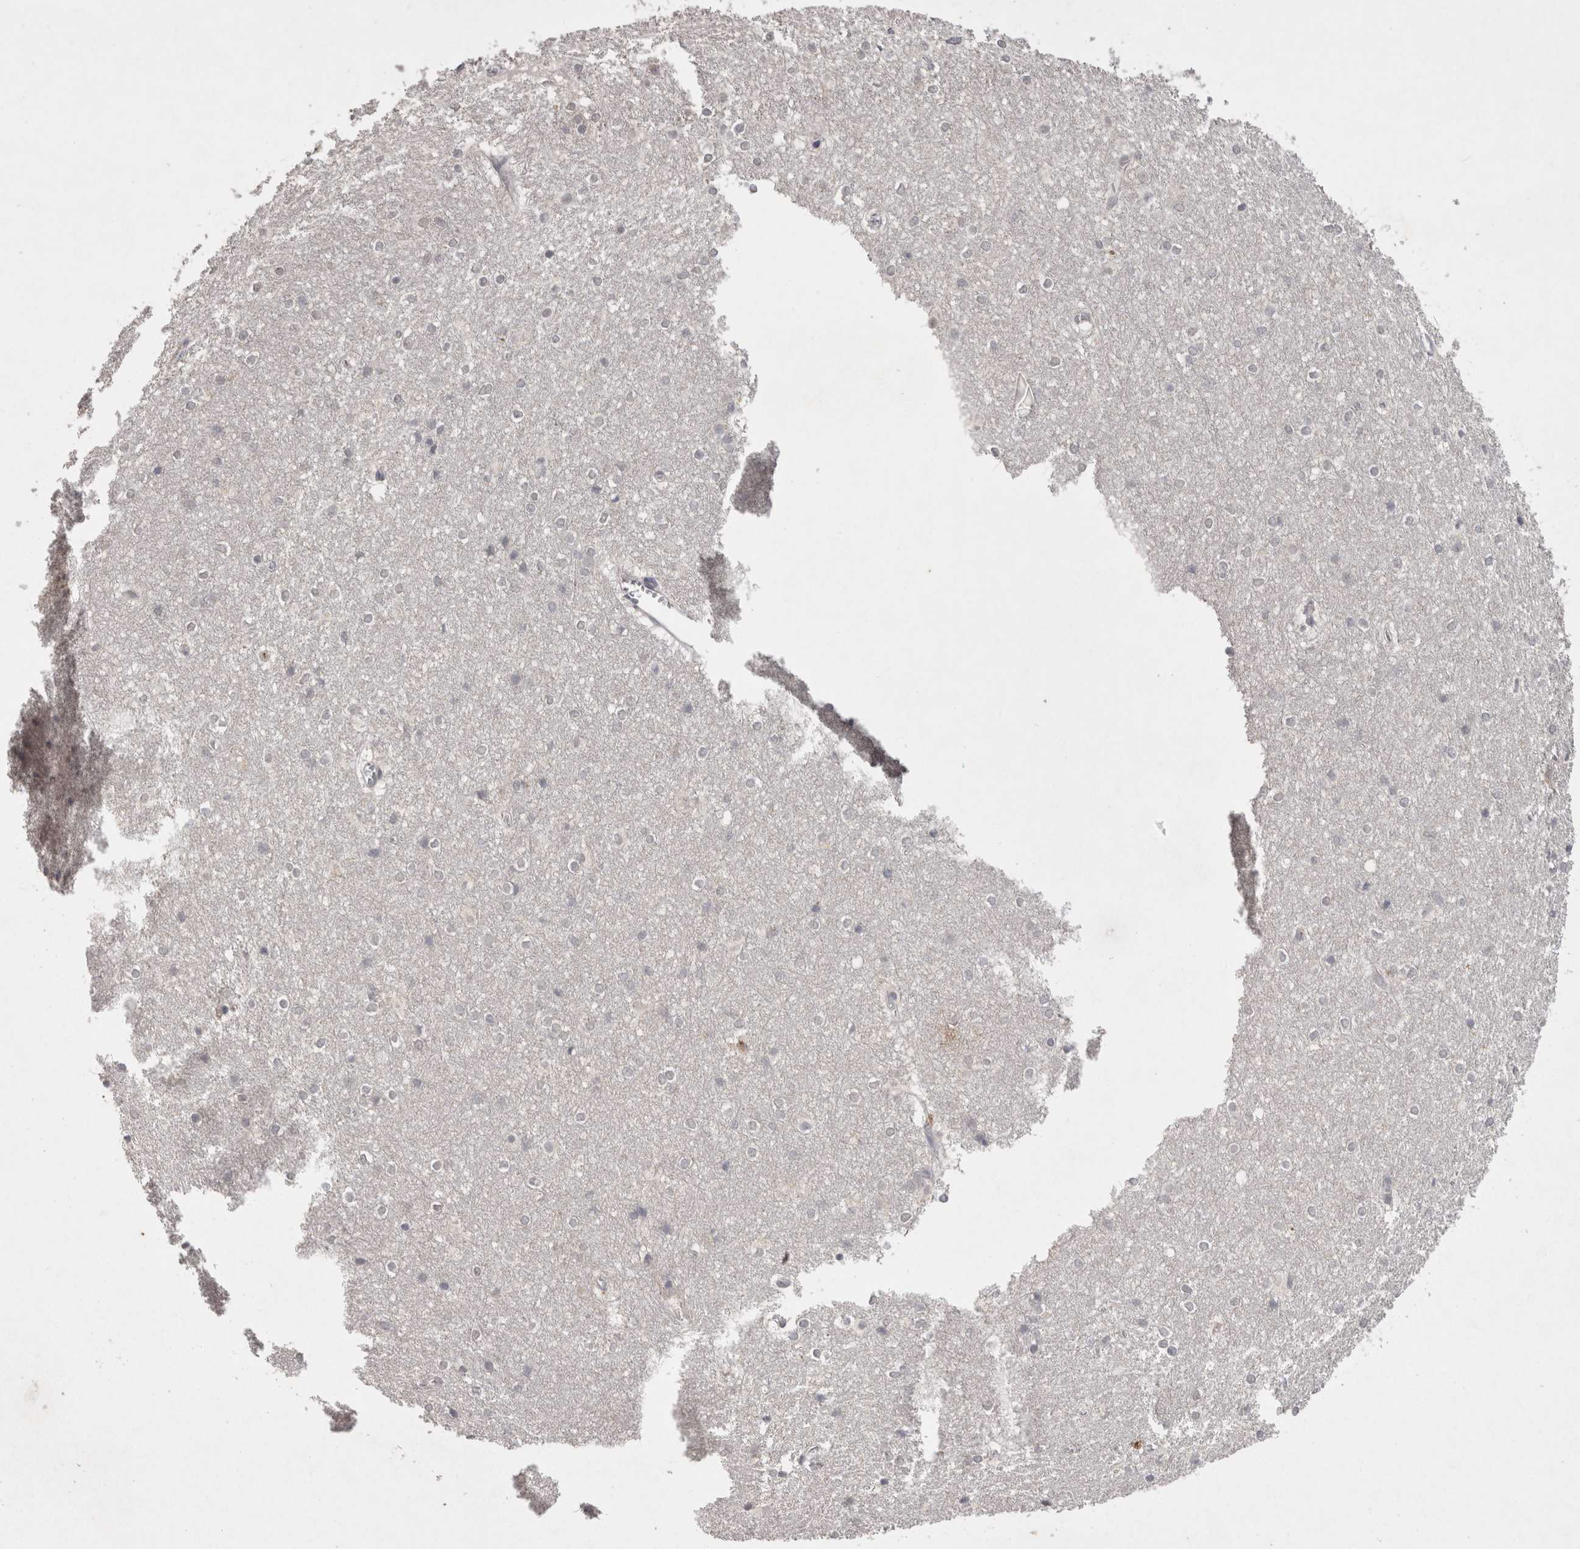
{"staining": {"intensity": "negative", "quantity": "none", "location": "none"}, "tissue": "caudate", "cell_type": "Glial cells", "image_type": "normal", "snomed": [{"axis": "morphology", "description": "Normal tissue, NOS"}, {"axis": "topography", "description": "Lateral ventricle wall"}], "caption": "Immunohistochemistry (IHC) of benign caudate shows no expression in glial cells. (Brightfield microscopy of DAB IHC at high magnification).", "gene": "LYVE1", "patient": {"sex": "female", "age": 19}}